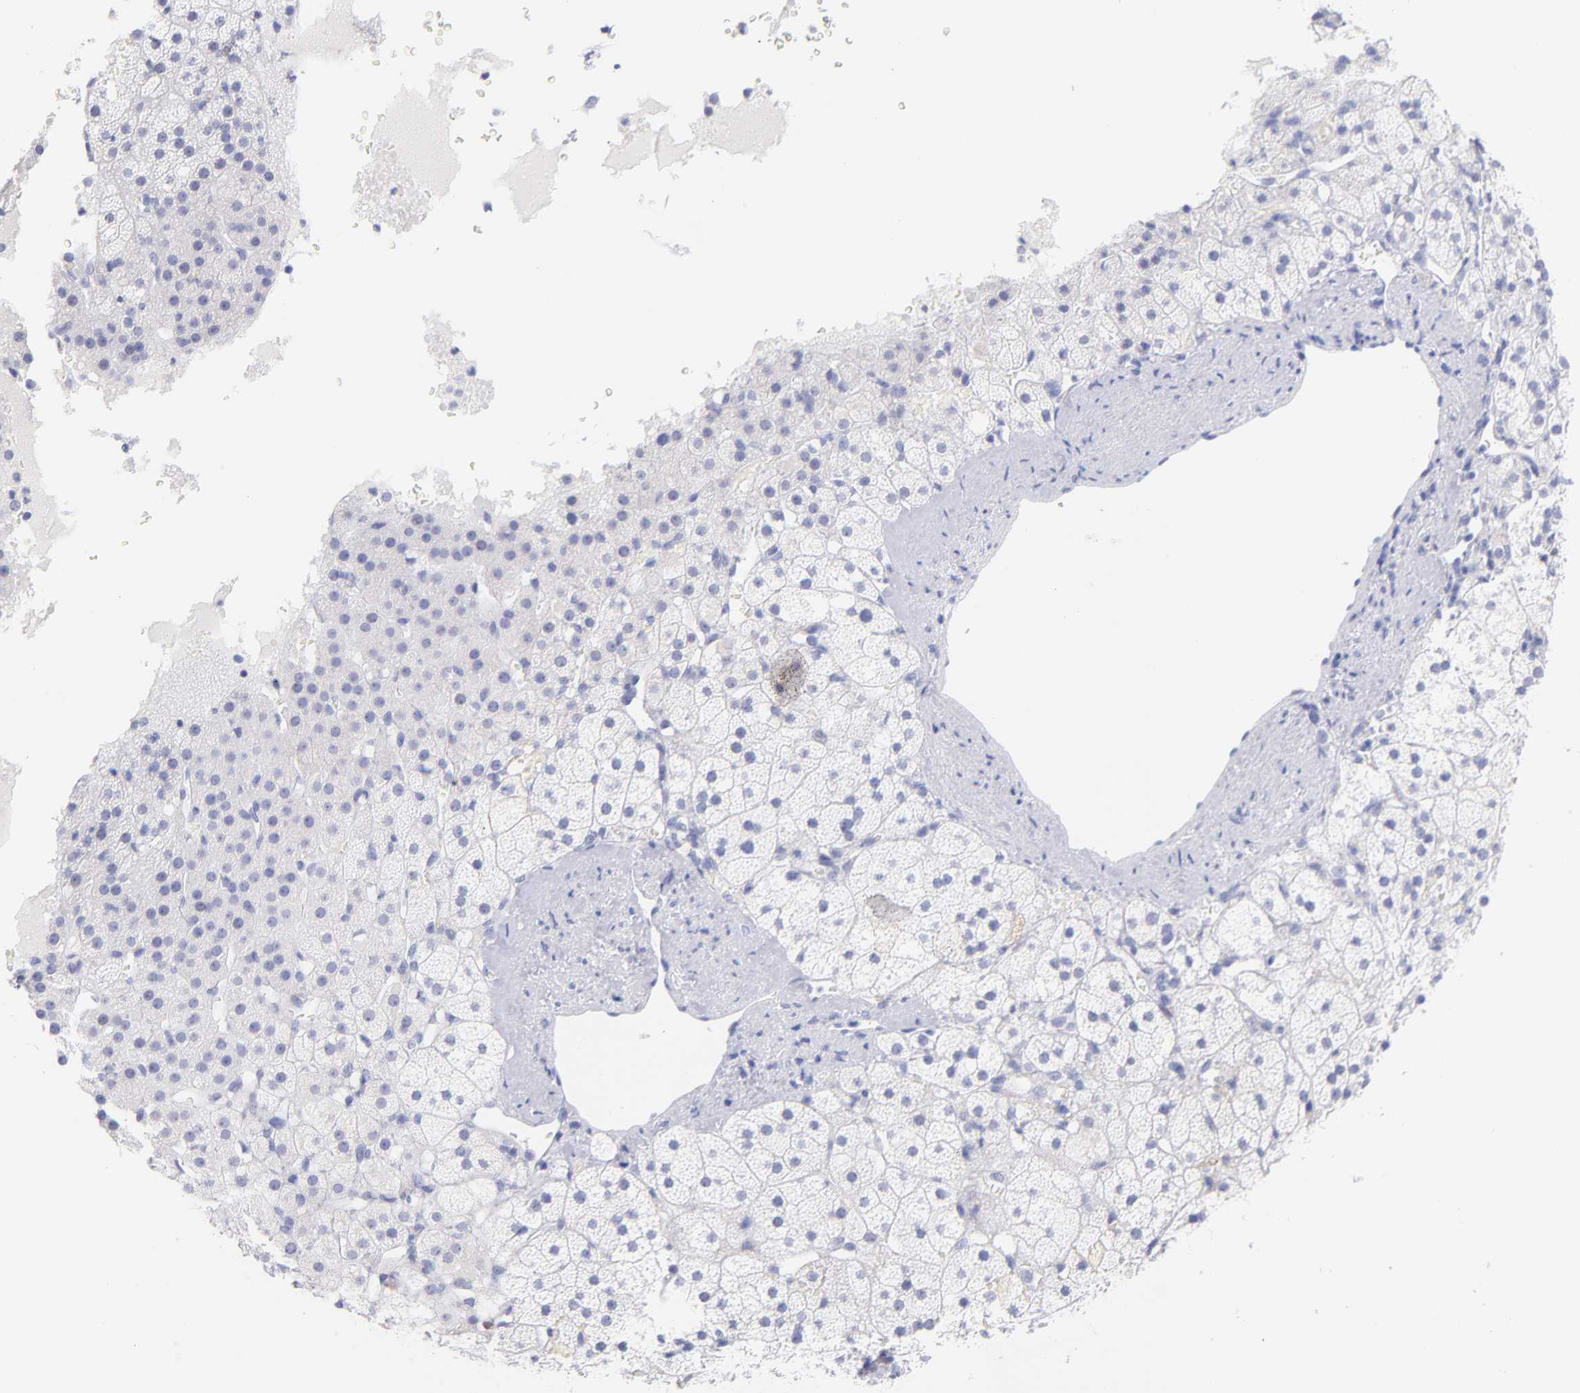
{"staining": {"intensity": "negative", "quantity": "none", "location": "none"}, "tissue": "adrenal gland", "cell_type": "Glandular cells", "image_type": "normal", "snomed": [{"axis": "morphology", "description": "Normal tissue, NOS"}, {"axis": "topography", "description": "Adrenal gland"}], "caption": "This histopathology image is of benign adrenal gland stained with immunohistochemistry to label a protein in brown with the nuclei are counter-stained blue. There is no positivity in glandular cells.", "gene": "SCGN", "patient": {"sex": "male", "age": 35}}